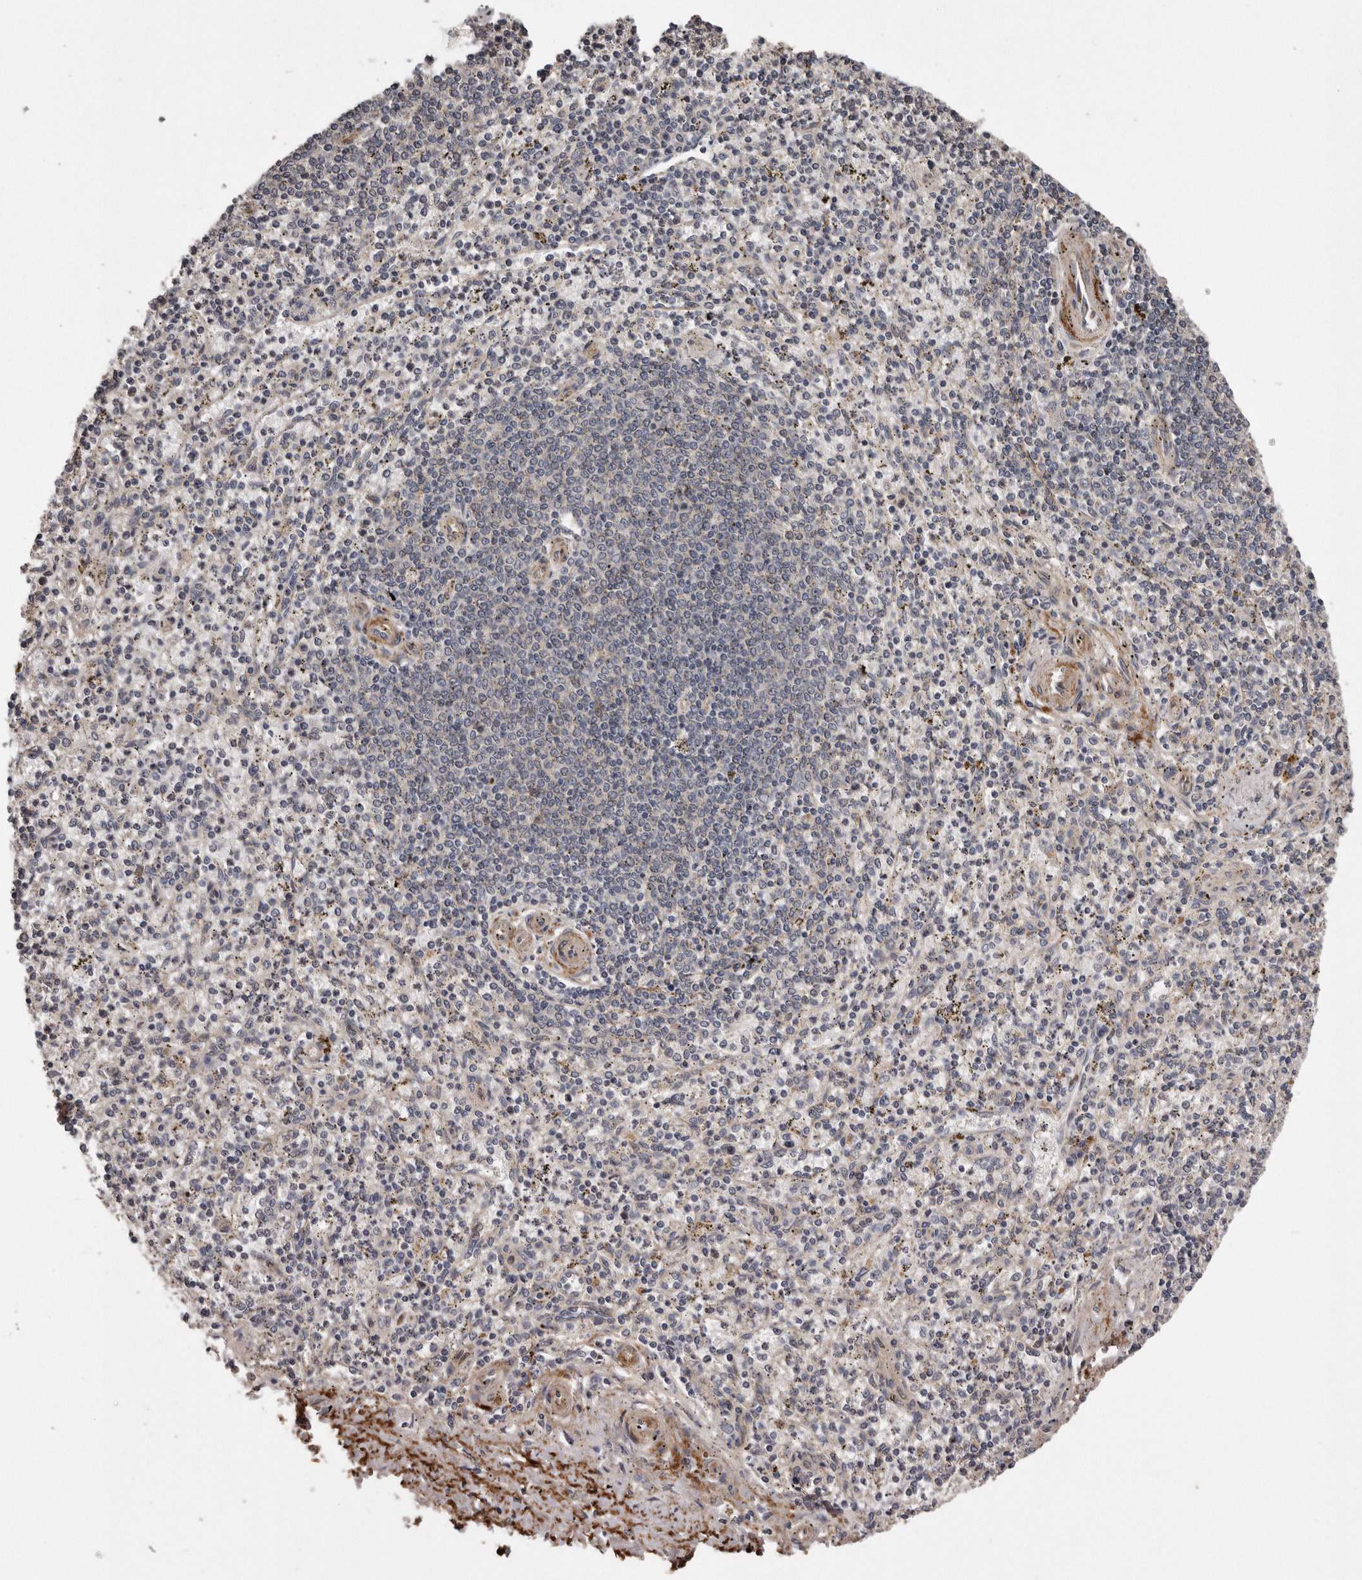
{"staining": {"intensity": "negative", "quantity": "none", "location": "none"}, "tissue": "spleen", "cell_type": "Cells in red pulp", "image_type": "normal", "snomed": [{"axis": "morphology", "description": "Normal tissue, NOS"}, {"axis": "topography", "description": "Spleen"}], "caption": "IHC photomicrograph of benign spleen: human spleen stained with DAB reveals no significant protein expression in cells in red pulp.", "gene": "ARMCX1", "patient": {"sex": "male", "age": 72}}